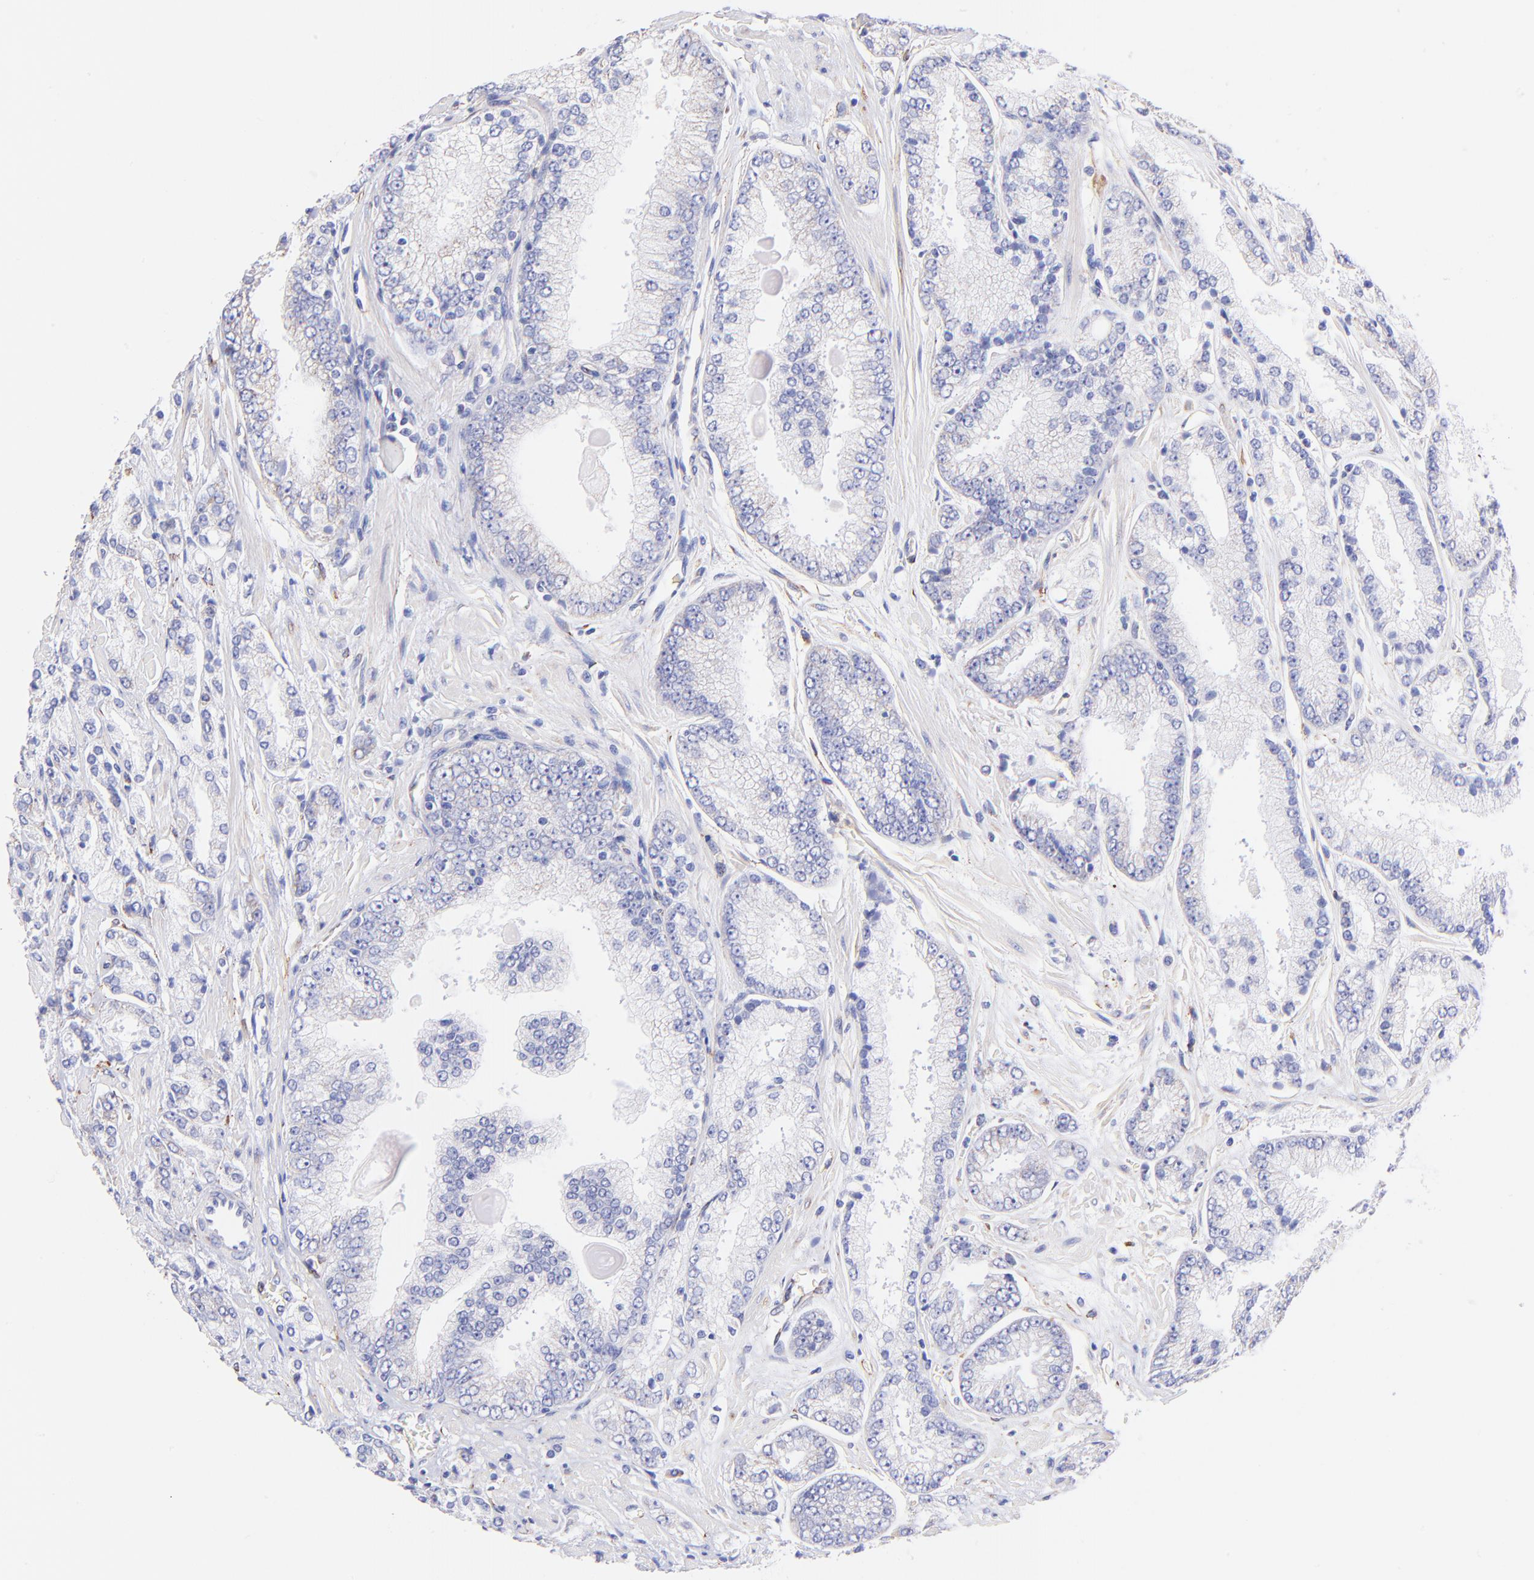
{"staining": {"intensity": "weak", "quantity": "25%-75%", "location": "cytoplasmic/membranous"}, "tissue": "prostate cancer", "cell_type": "Tumor cells", "image_type": "cancer", "snomed": [{"axis": "morphology", "description": "Adenocarcinoma, High grade"}, {"axis": "topography", "description": "Prostate"}], "caption": "Immunohistochemical staining of human prostate high-grade adenocarcinoma exhibits low levels of weak cytoplasmic/membranous protein expression in approximately 25%-75% of tumor cells. Nuclei are stained in blue.", "gene": "SPARC", "patient": {"sex": "male", "age": 71}}